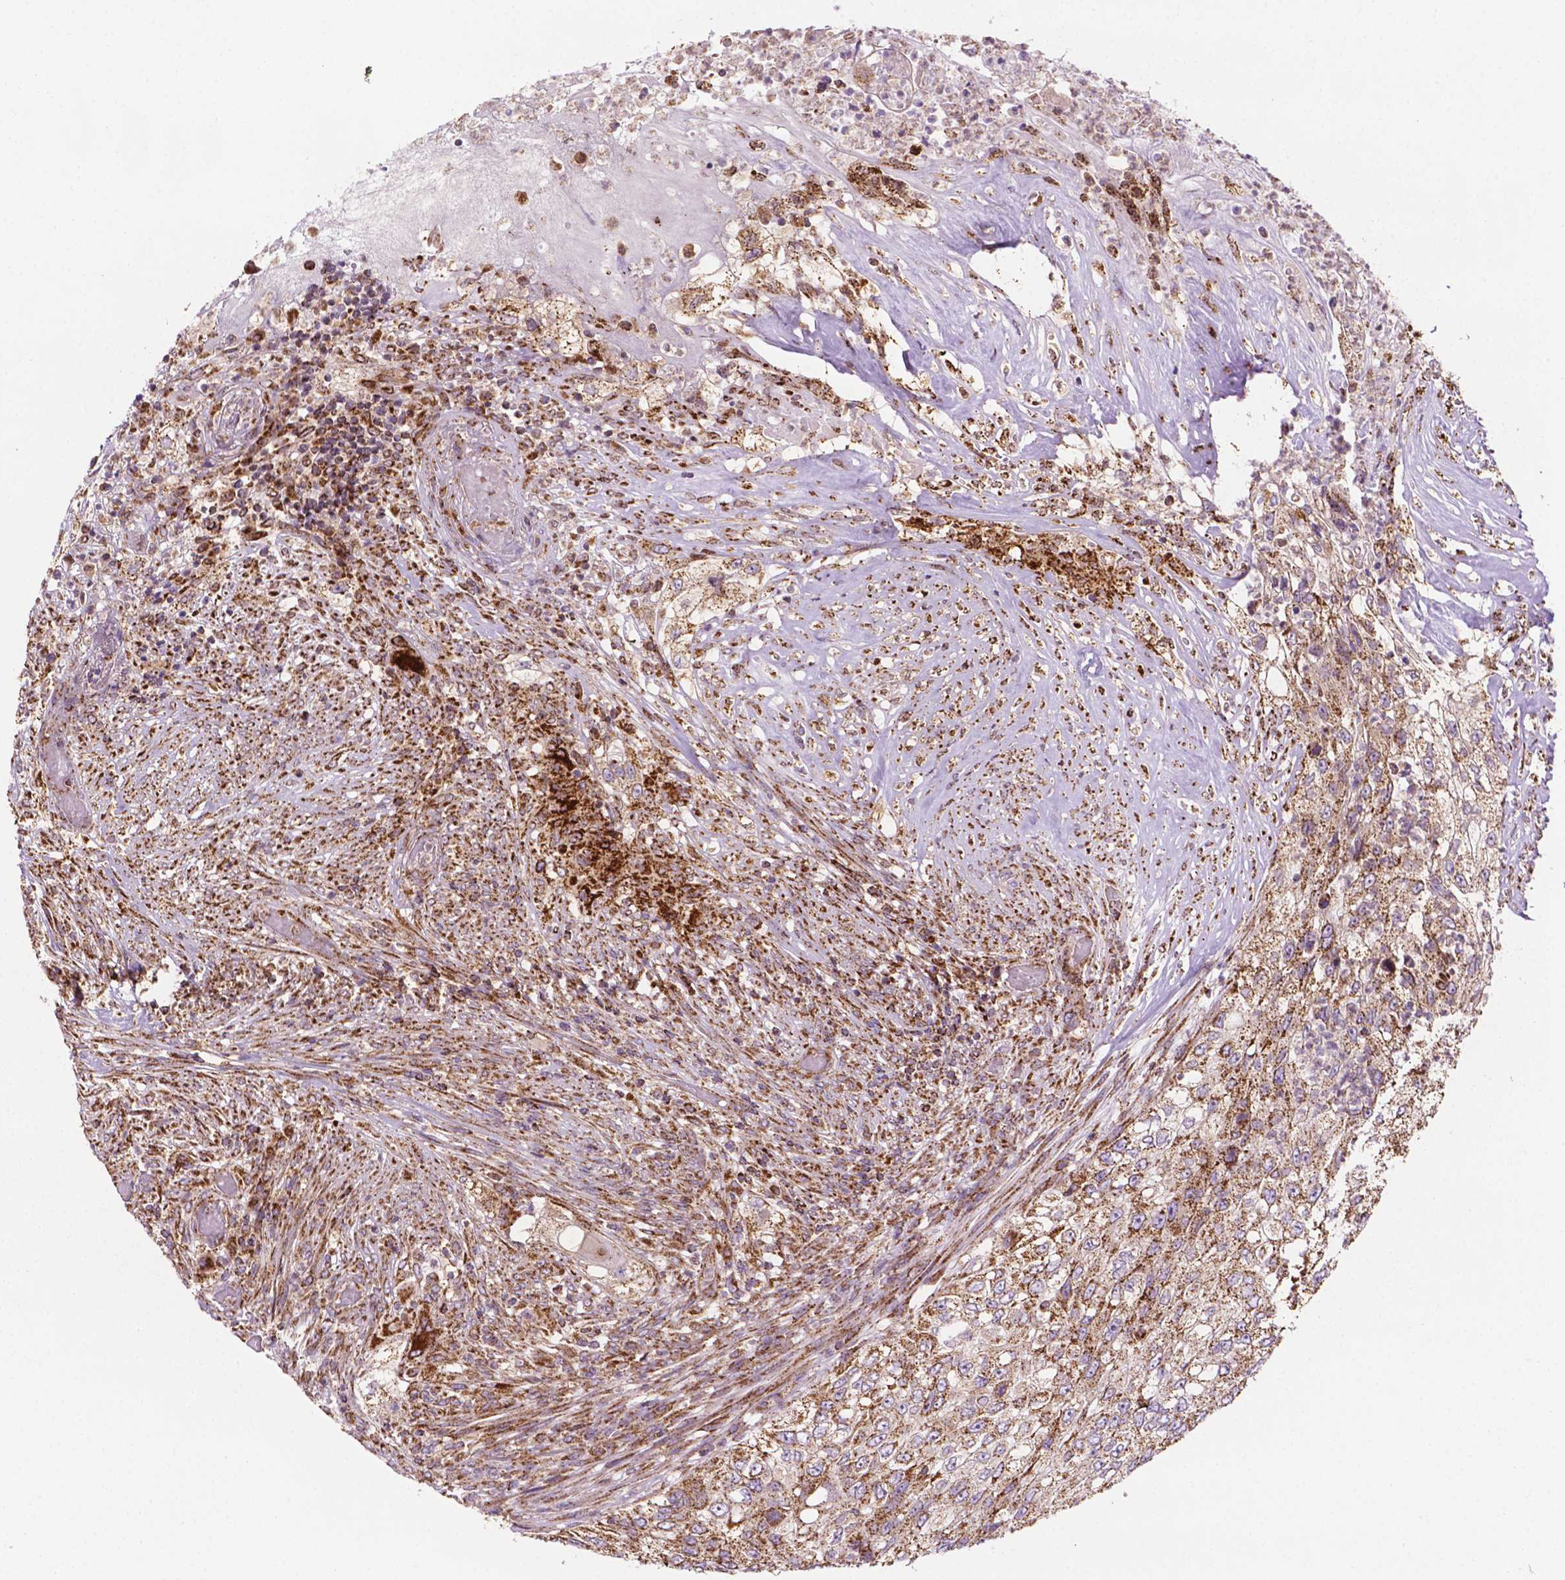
{"staining": {"intensity": "strong", "quantity": ">75%", "location": "cytoplasmic/membranous"}, "tissue": "urothelial cancer", "cell_type": "Tumor cells", "image_type": "cancer", "snomed": [{"axis": "morphology", "description": "Urothelial carcinoma, High grade"}, {"axis": "topography", "description": "Urinary bladder"}], "caption": "About >75% of tumor cells in urothelial carcinoma (high-grade) demonstrate strong cytoplasmic/membranous protein staining as visualized by brown immunohistochemical staining.", "gene": "ILVBL", "patient": {"sex": "female", "age": 60}}